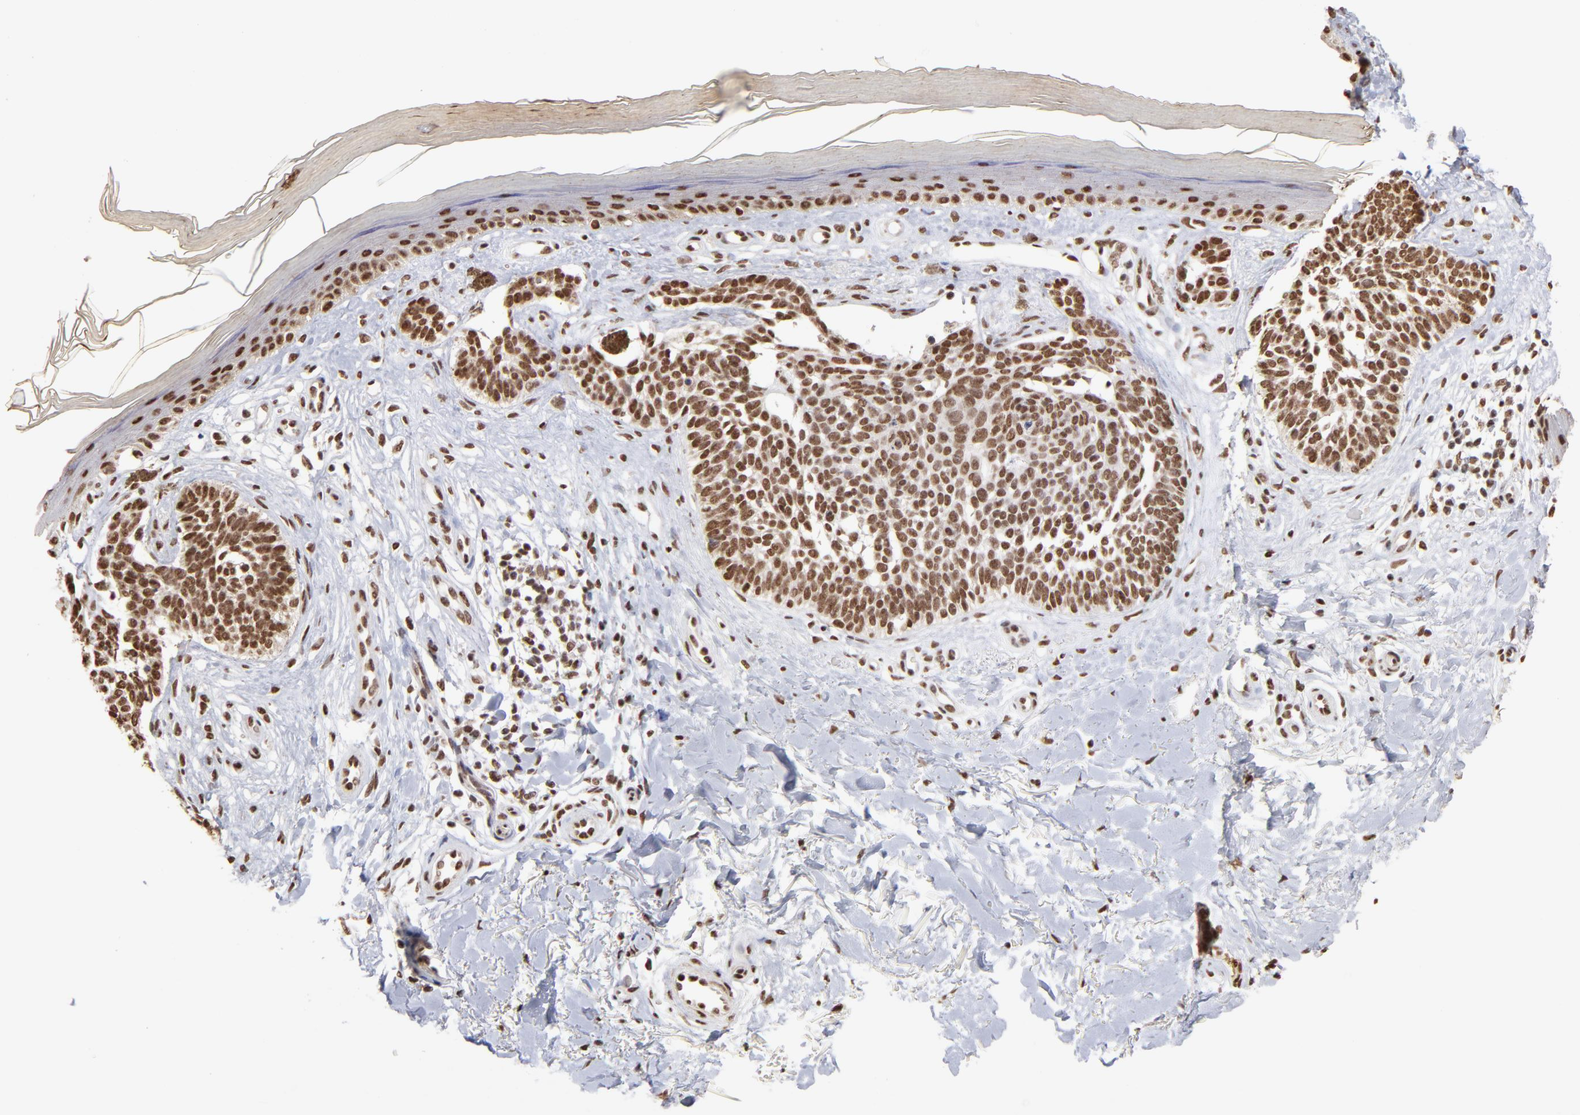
{"staining": {"intensity": "strong", "quantity": ">75%", "location": "nuclear"}, "tissue": "skin cancer", "cell_type": "Tumor cells", "image_type": "cancer", "snomed": [{"axis": "morphology", "description": "Normal tissue, NOS"}, {"axis": "morphology", "description": "Basal cell carcinoma"}, {"axis": "topography", "description": "Skin"}], "caption": "A histopathology image of human basal cell carcinoma (skin) stained for a protein shows strong nuclear brown staining in tumor cells.", "gene": "ZNF3", "patient": {"sex": "female", "age": 58}}